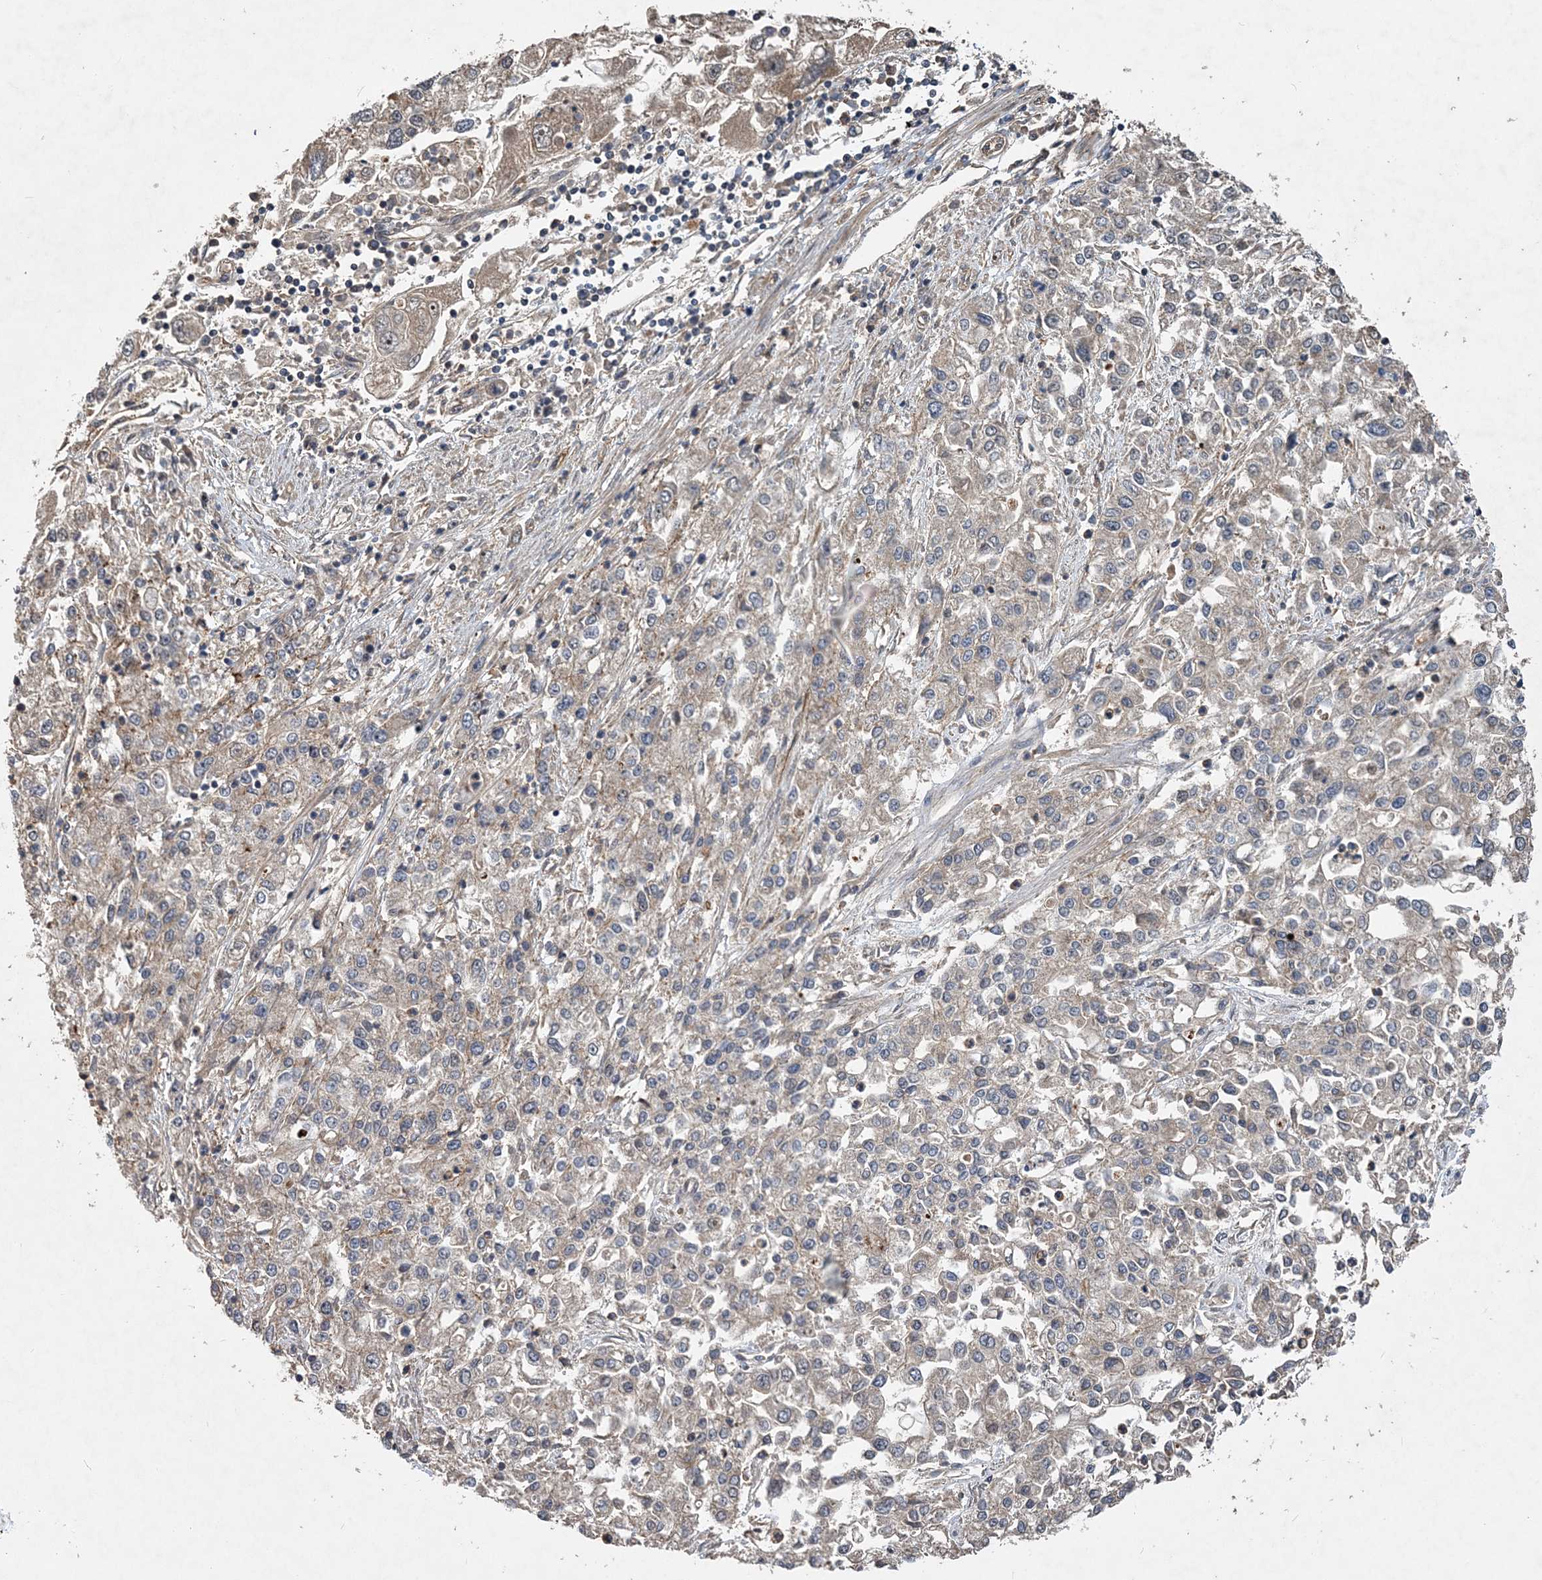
{"staining": {"intensity": "weak", "quantity": ">75%", "location": "cytoplasmic/membranous"}, "tissue": "endometrial cancer", "cell_type": "Tumor cells", "image_type": "cancer", "snomed": [{"axis": "morphology", "description": "Adenocarcinoma, NOS"}, {"axis": "topography", "description": "Endometrium"}], "caption": "This is a micrograph of IHC staining of endometrial cancer (adenocarcinoma), which shows weak staining in the cytoplasmic/membranous of tumor cells.", "gene": "HYCC2", "patient": {"sex": "female", "age": 49}}